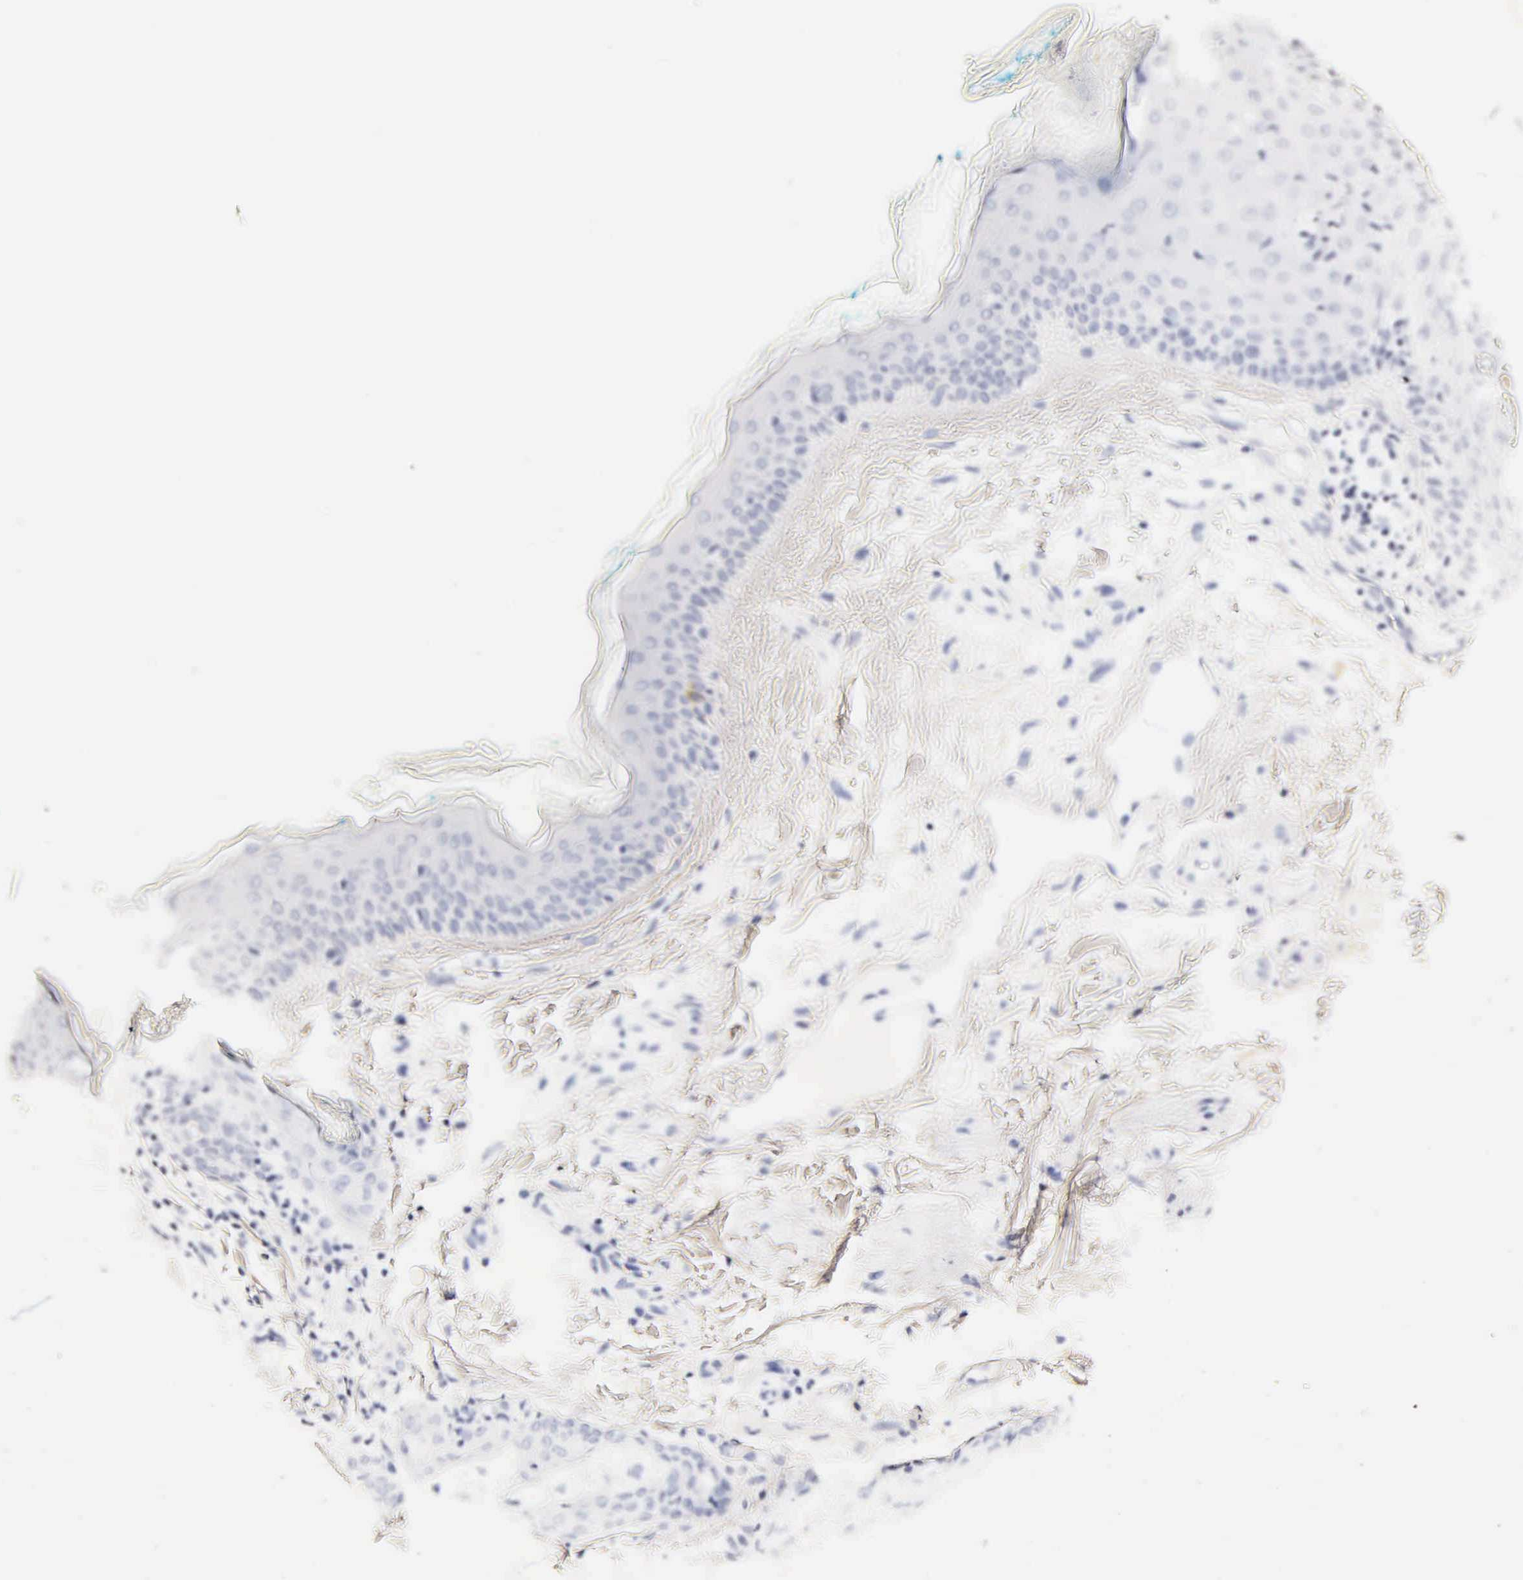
{"staining": {"intensity": "negative", "quantity": "none", "location": "none"}, "tissue": "skin", "cell_type": "Fibroblasts", "image_type": "normal", "snomed": [{"axis": "morphology", "description": "Normal tissue, NOS"}, {"axis": "topography", "description": "Skin"}], "caption": "A histopathology image of skin stained for a protein exhibits no brown staining in fibroblasts. The staining is performed using DAB (3,3'-diaminobenzidine) brown chromogen with nuclei counter-stained in using hematoxylin.", "gene": "CGB3", "patient": {"sex": "male", "age": 86}}